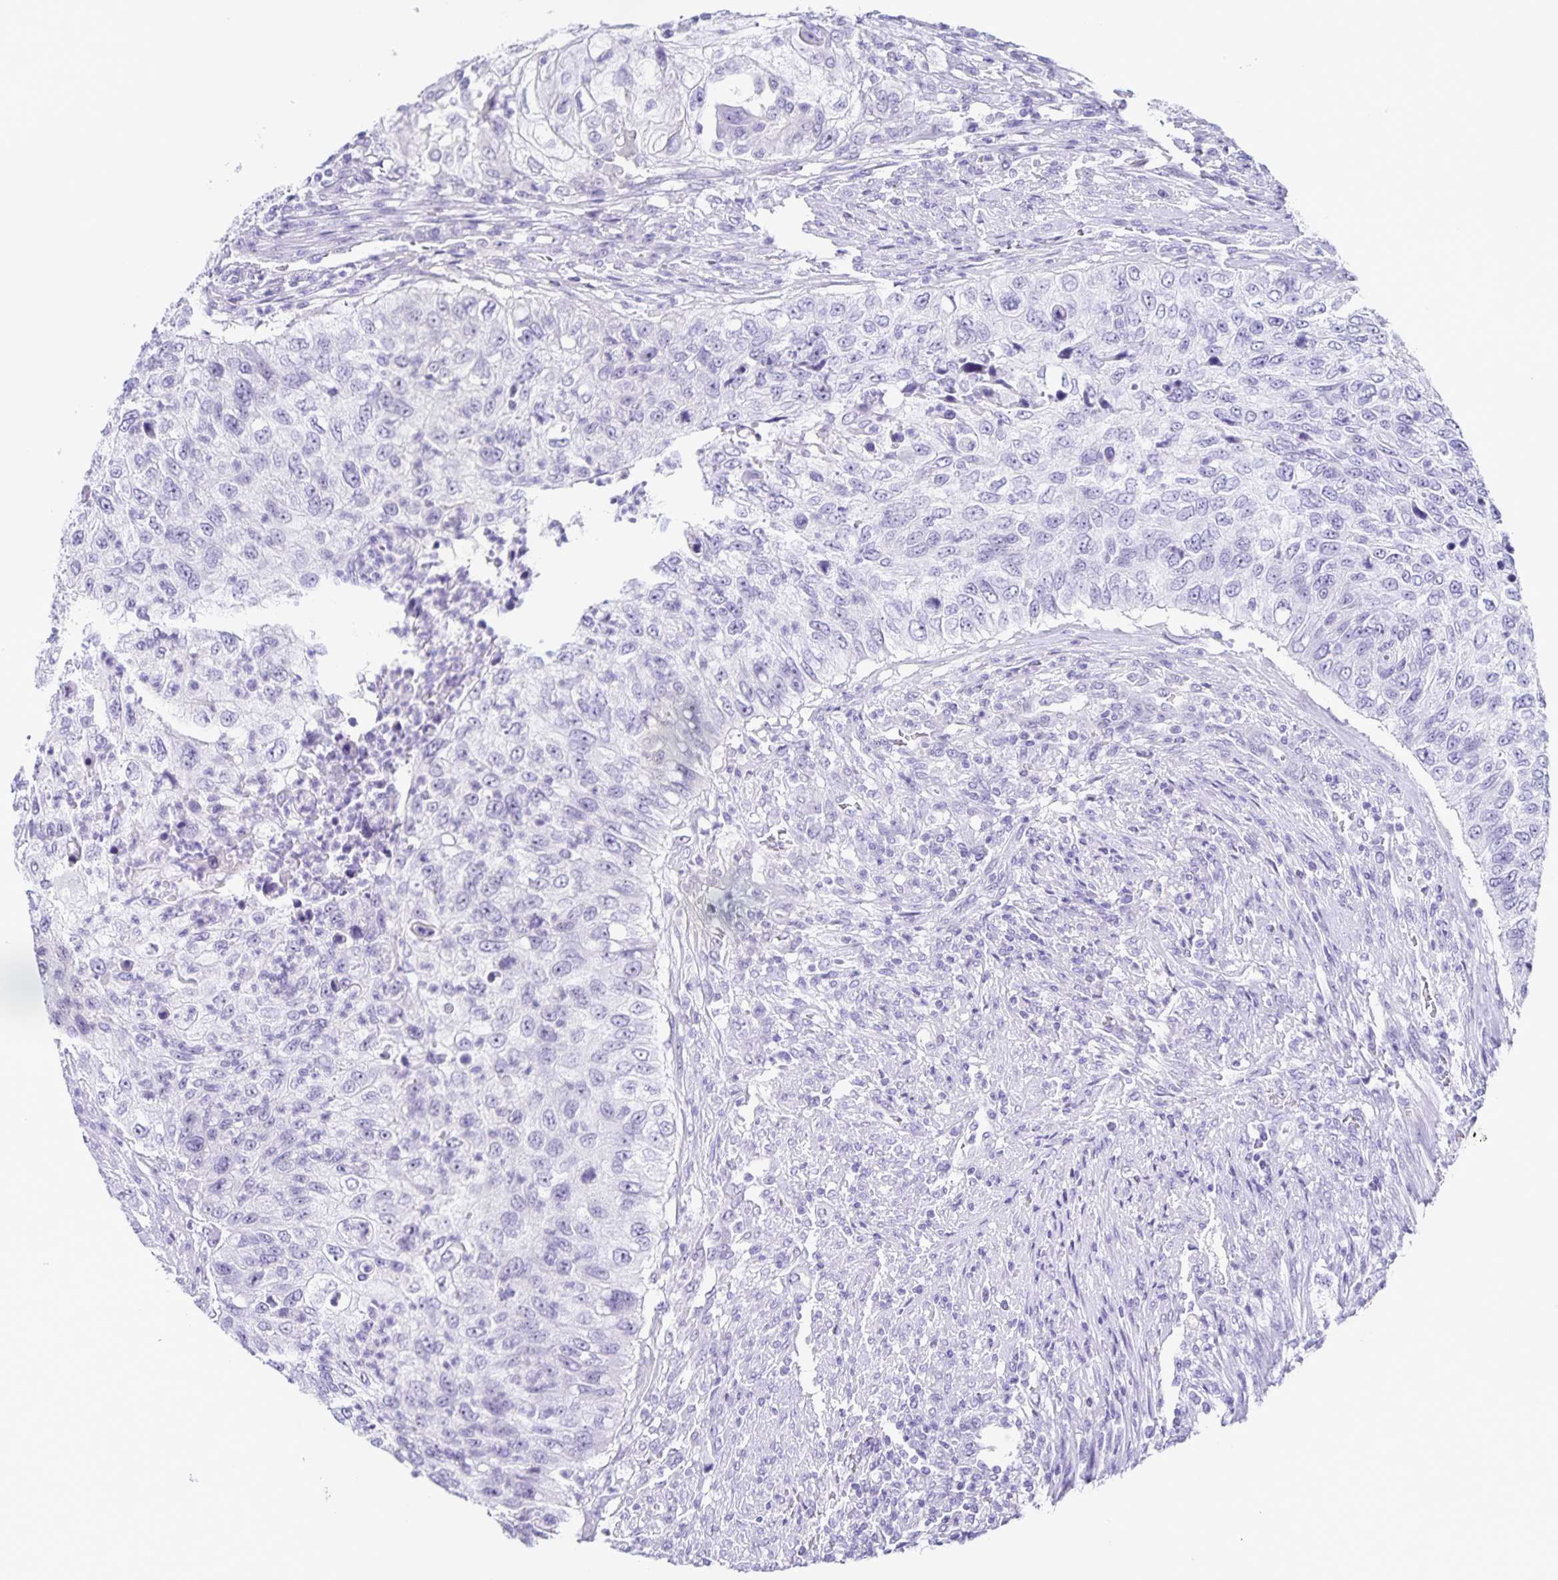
{"staining": {"intensity": "negative", "quantity": "none", "location": "none"}, "tissue": "urothelial cancer", "cell_type": "Tumor cells", "image_type": "cancer", "snomed": [{"axis": "morphology", "description": "Urothelial carcinoma, High grade"}, {"axis": "topography", "description": "Urinary bladder"}], "caption": "Photomicrograph shows no significant protein expression in tumor cells of high-grade urothelial carcinoma.", "gene": "FAM170A", "patient": {"sex": "female", "age": 60}}